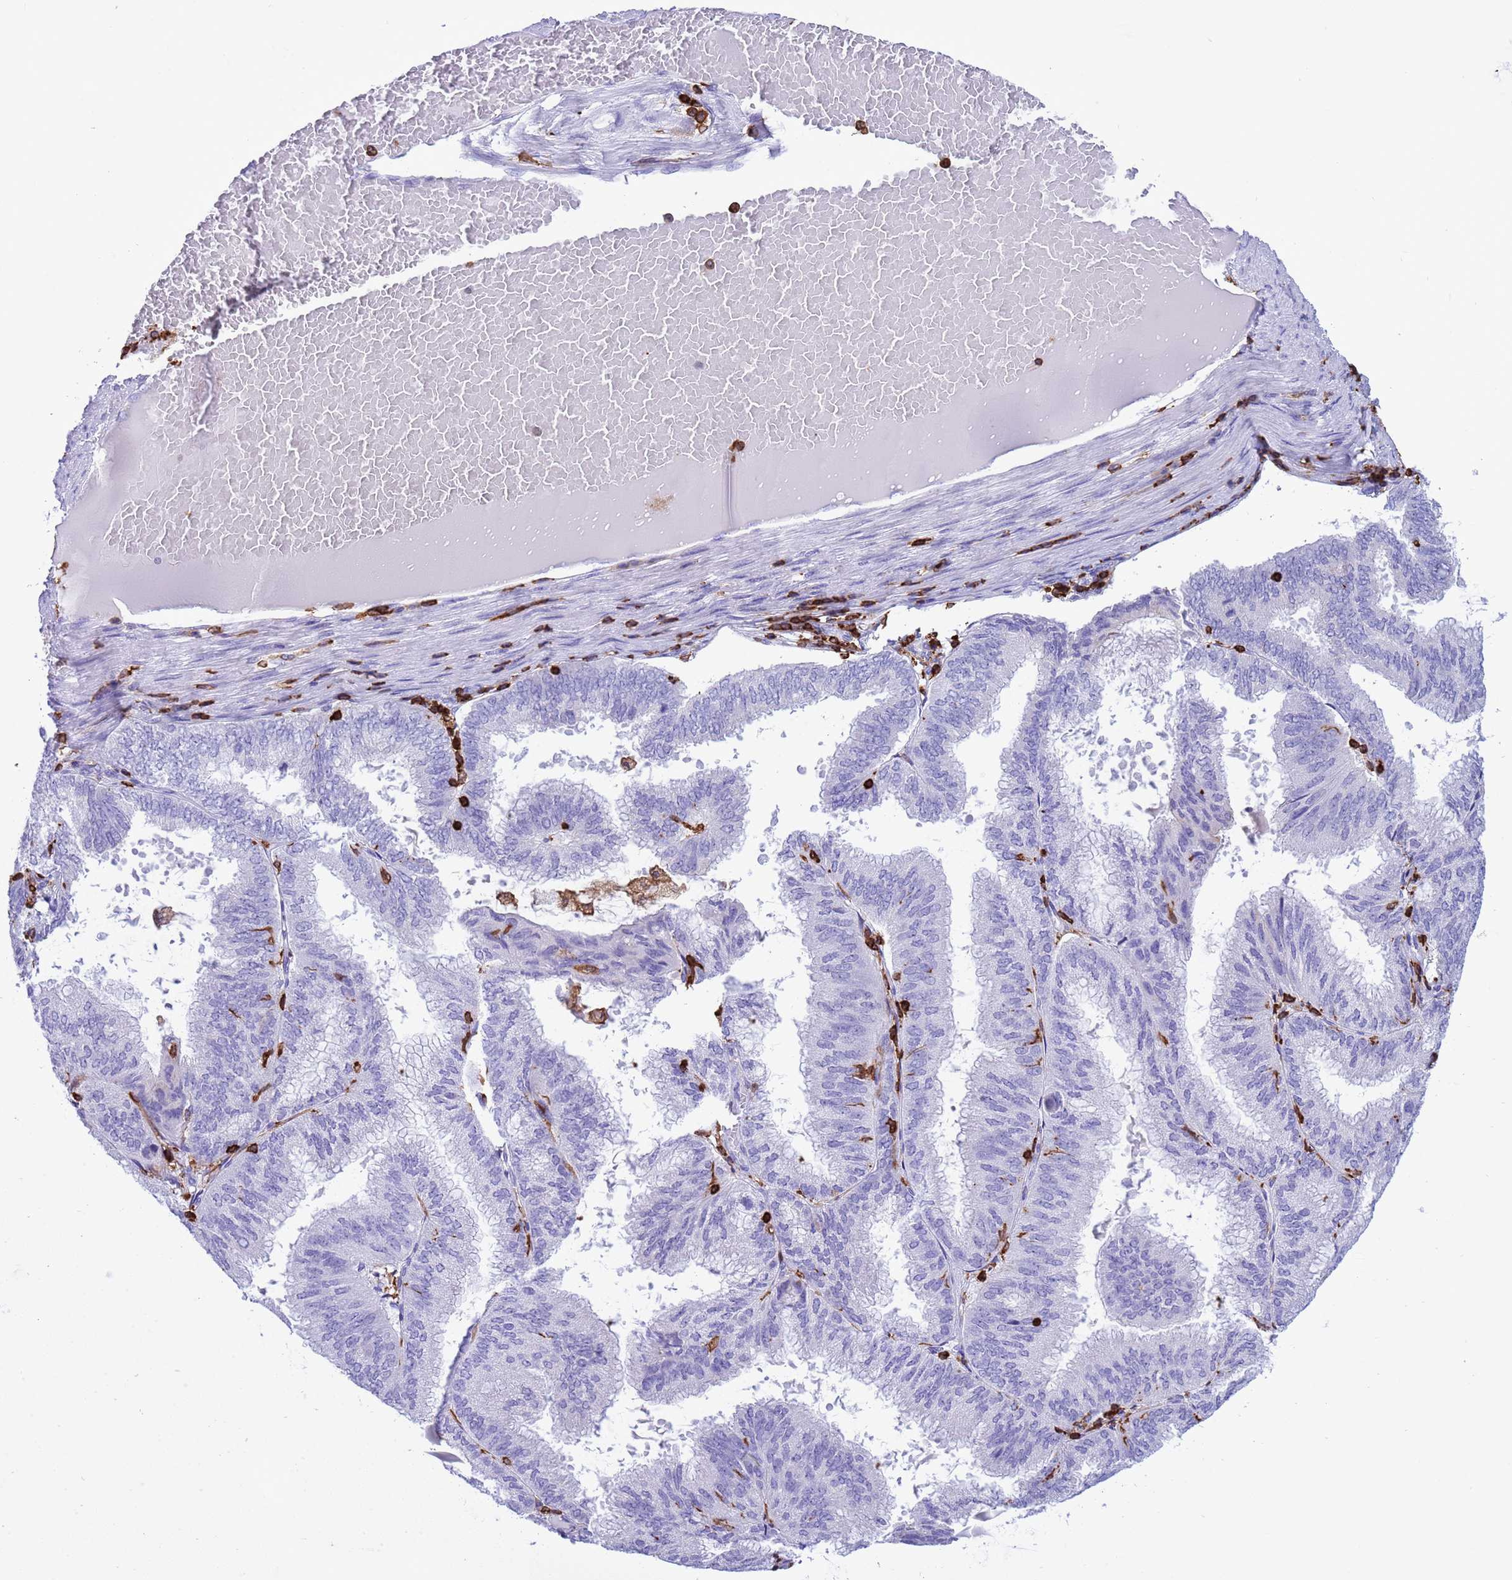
{"staining": {"intensity": "negative", "quantity": "none", "location": "none"}, "tissue": "endometrial cancer", "cell_type": "Tumor cells", "image_type": "cancer", "snomed": [{"axis": "morphology", "description": "Adenocarcinoma, NOS"}, {"axis": "topography", "description": "Endometrium"}], "caption": "The micrograph exhibits no staining of tumor cells in endometrial cancer. (DAB immunohistochemistry, high magnification).", "gene": "IRF5", "patient": {"sex": "female", "age": 49}}